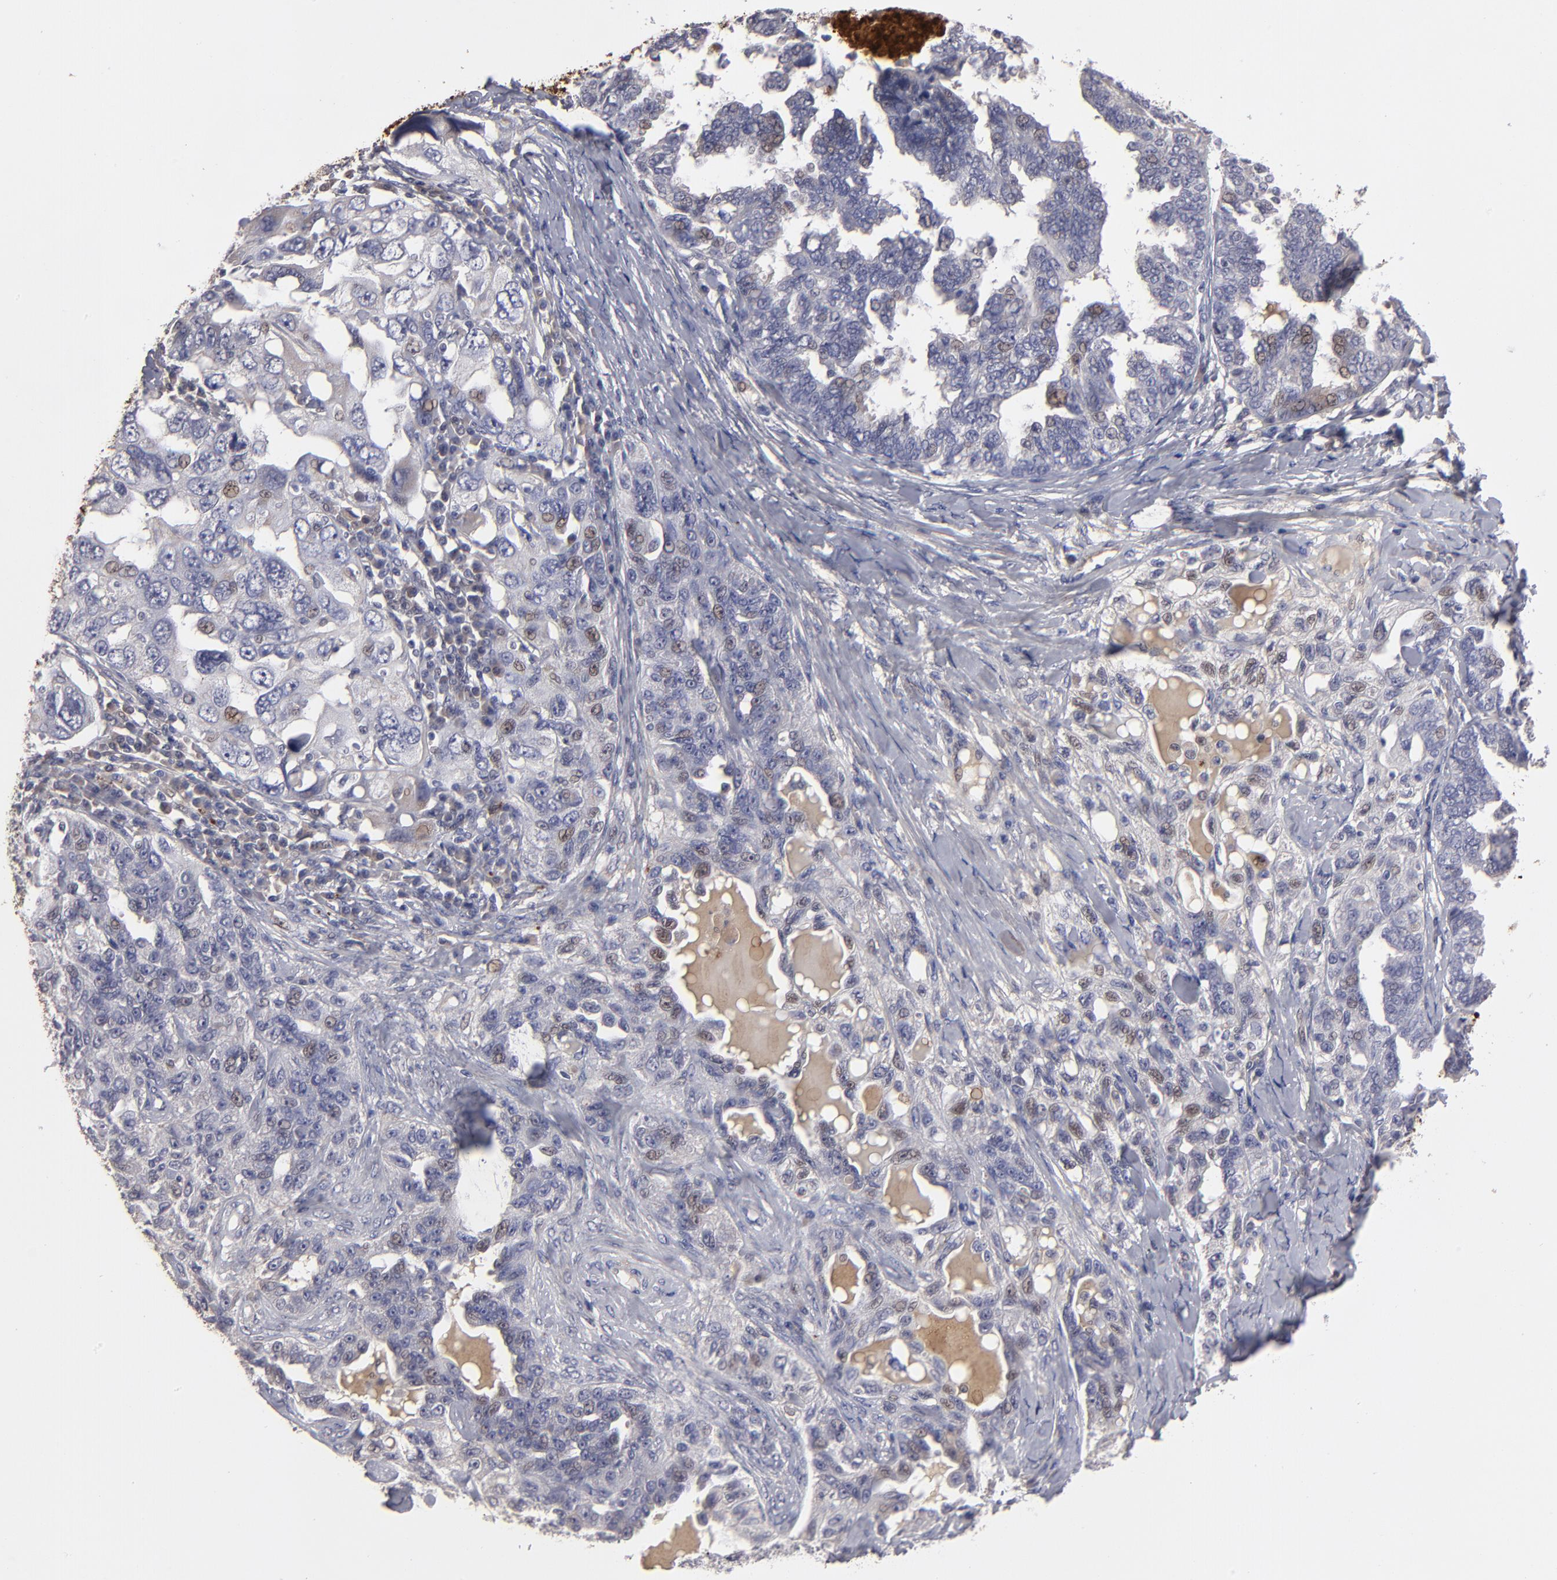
{"staining": {"intensity": "weak", "quantity": "<25%", "location": "nuclear"}, "tissue": "ovarian cancer", "cell_type": "Tumor cells", "image_type": "cancer", "snomed": [{"axis": "morphology", "description": "Cystadenocarcinoma, serous, NOS"}, {"axis": "topography", "description": "Ovary"}], "caption": "Tumor cells show no significant expression in ovarian cancer. Nuclei are stained in blue.", "gene": "GPM6B", "patient": {"sex": "female", "age": 82}}